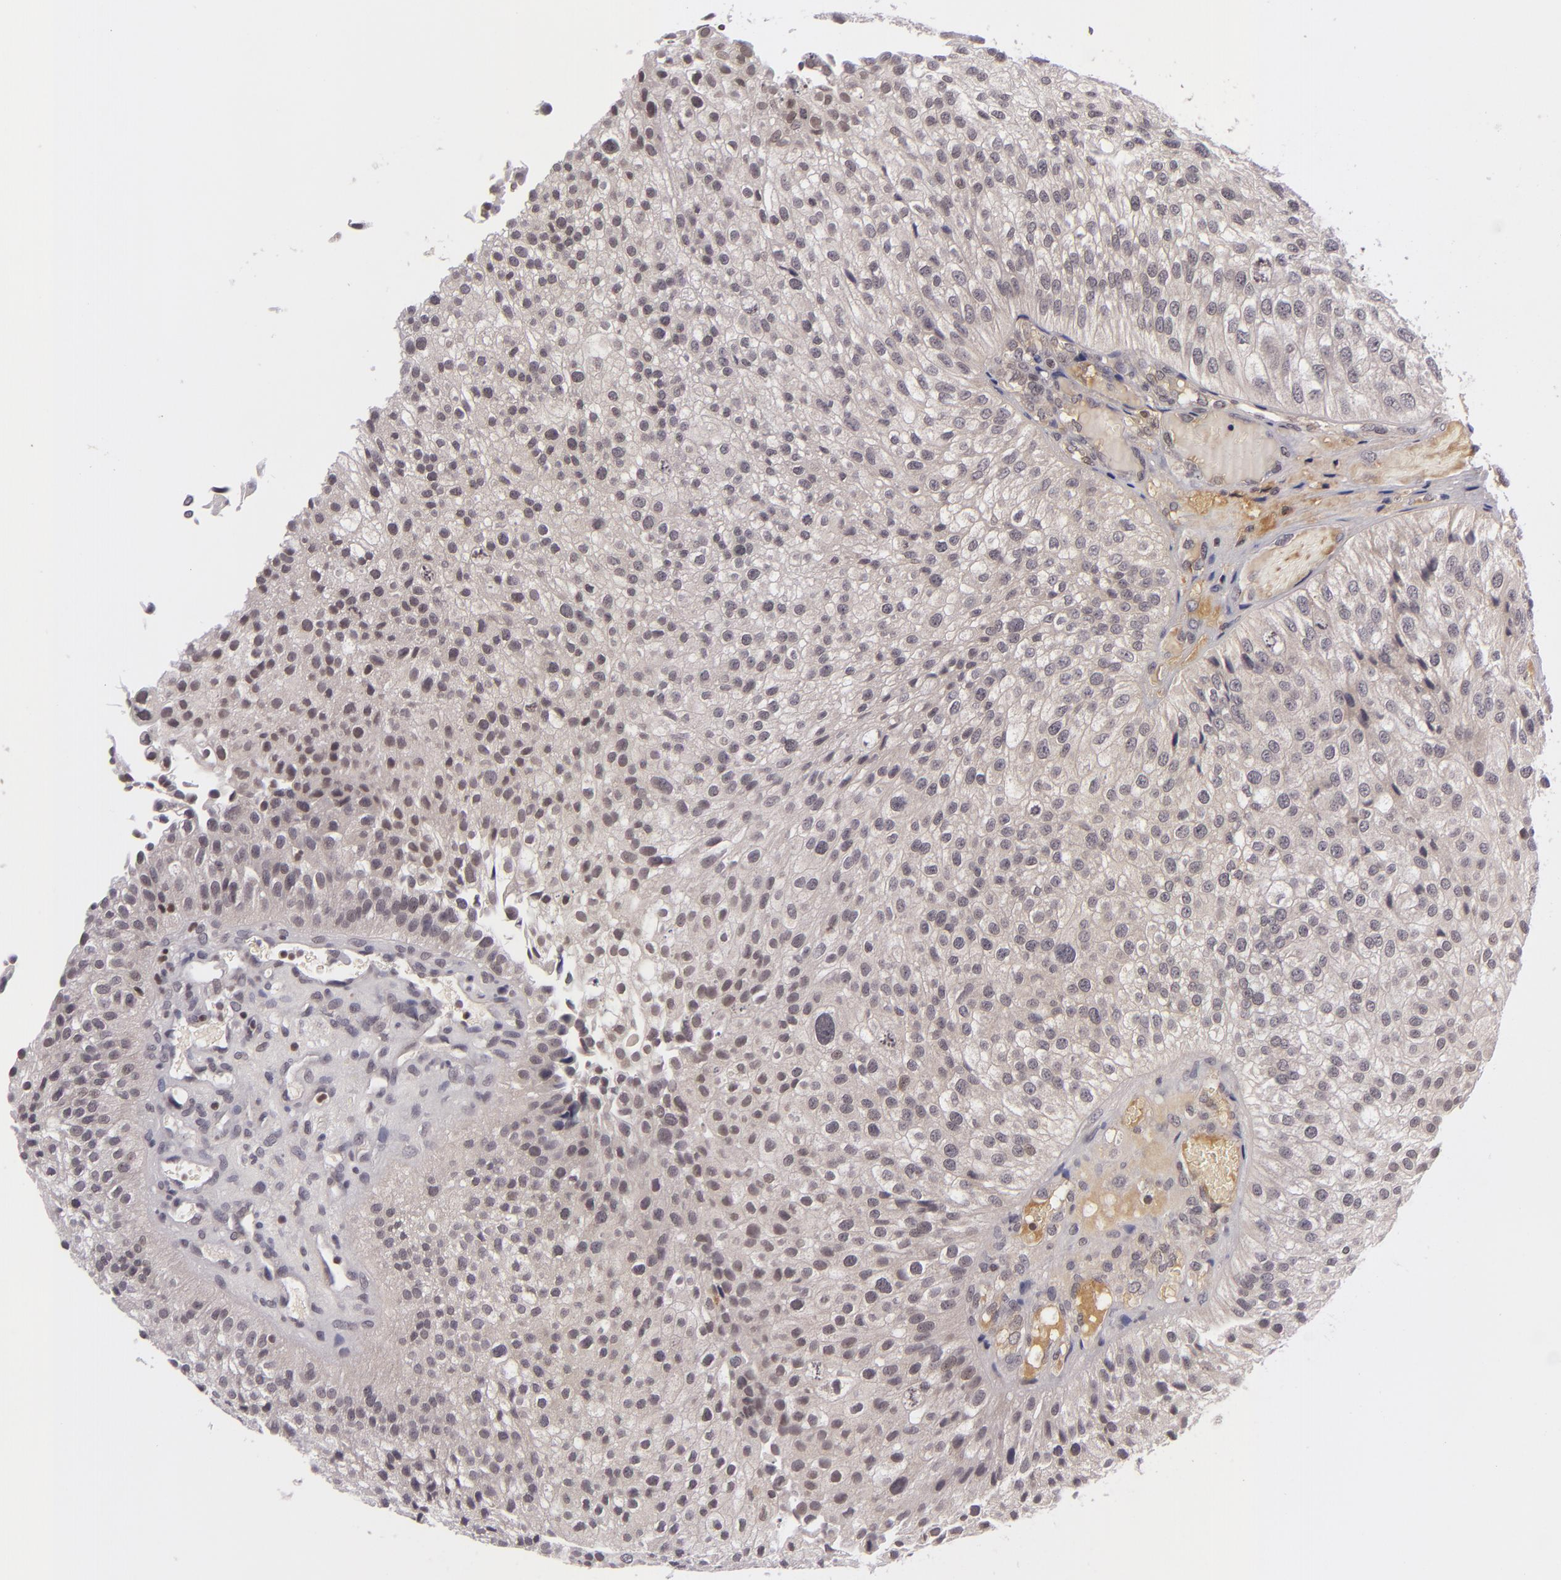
{"staining": {"intensity": "negative", "quantity": "none", "location": "none"}, "tissue": "urothelial cancer", "cell_type": "Tumor cells", "image_type": "cancer", "snomed": [{"axis": "morphology", "description": "Urothelial carcinoma, Low grade"}, {"axis": "topography", "description": "Urinary bladder"}], "caption": "Human urothelial carcinoma (low-grade) stained for a protein using immunohistochemistry (IHC) demonstrates no staining in tumor cells.", "gene": "CASP8", "patient": {"sex": "female", "age": 89}}